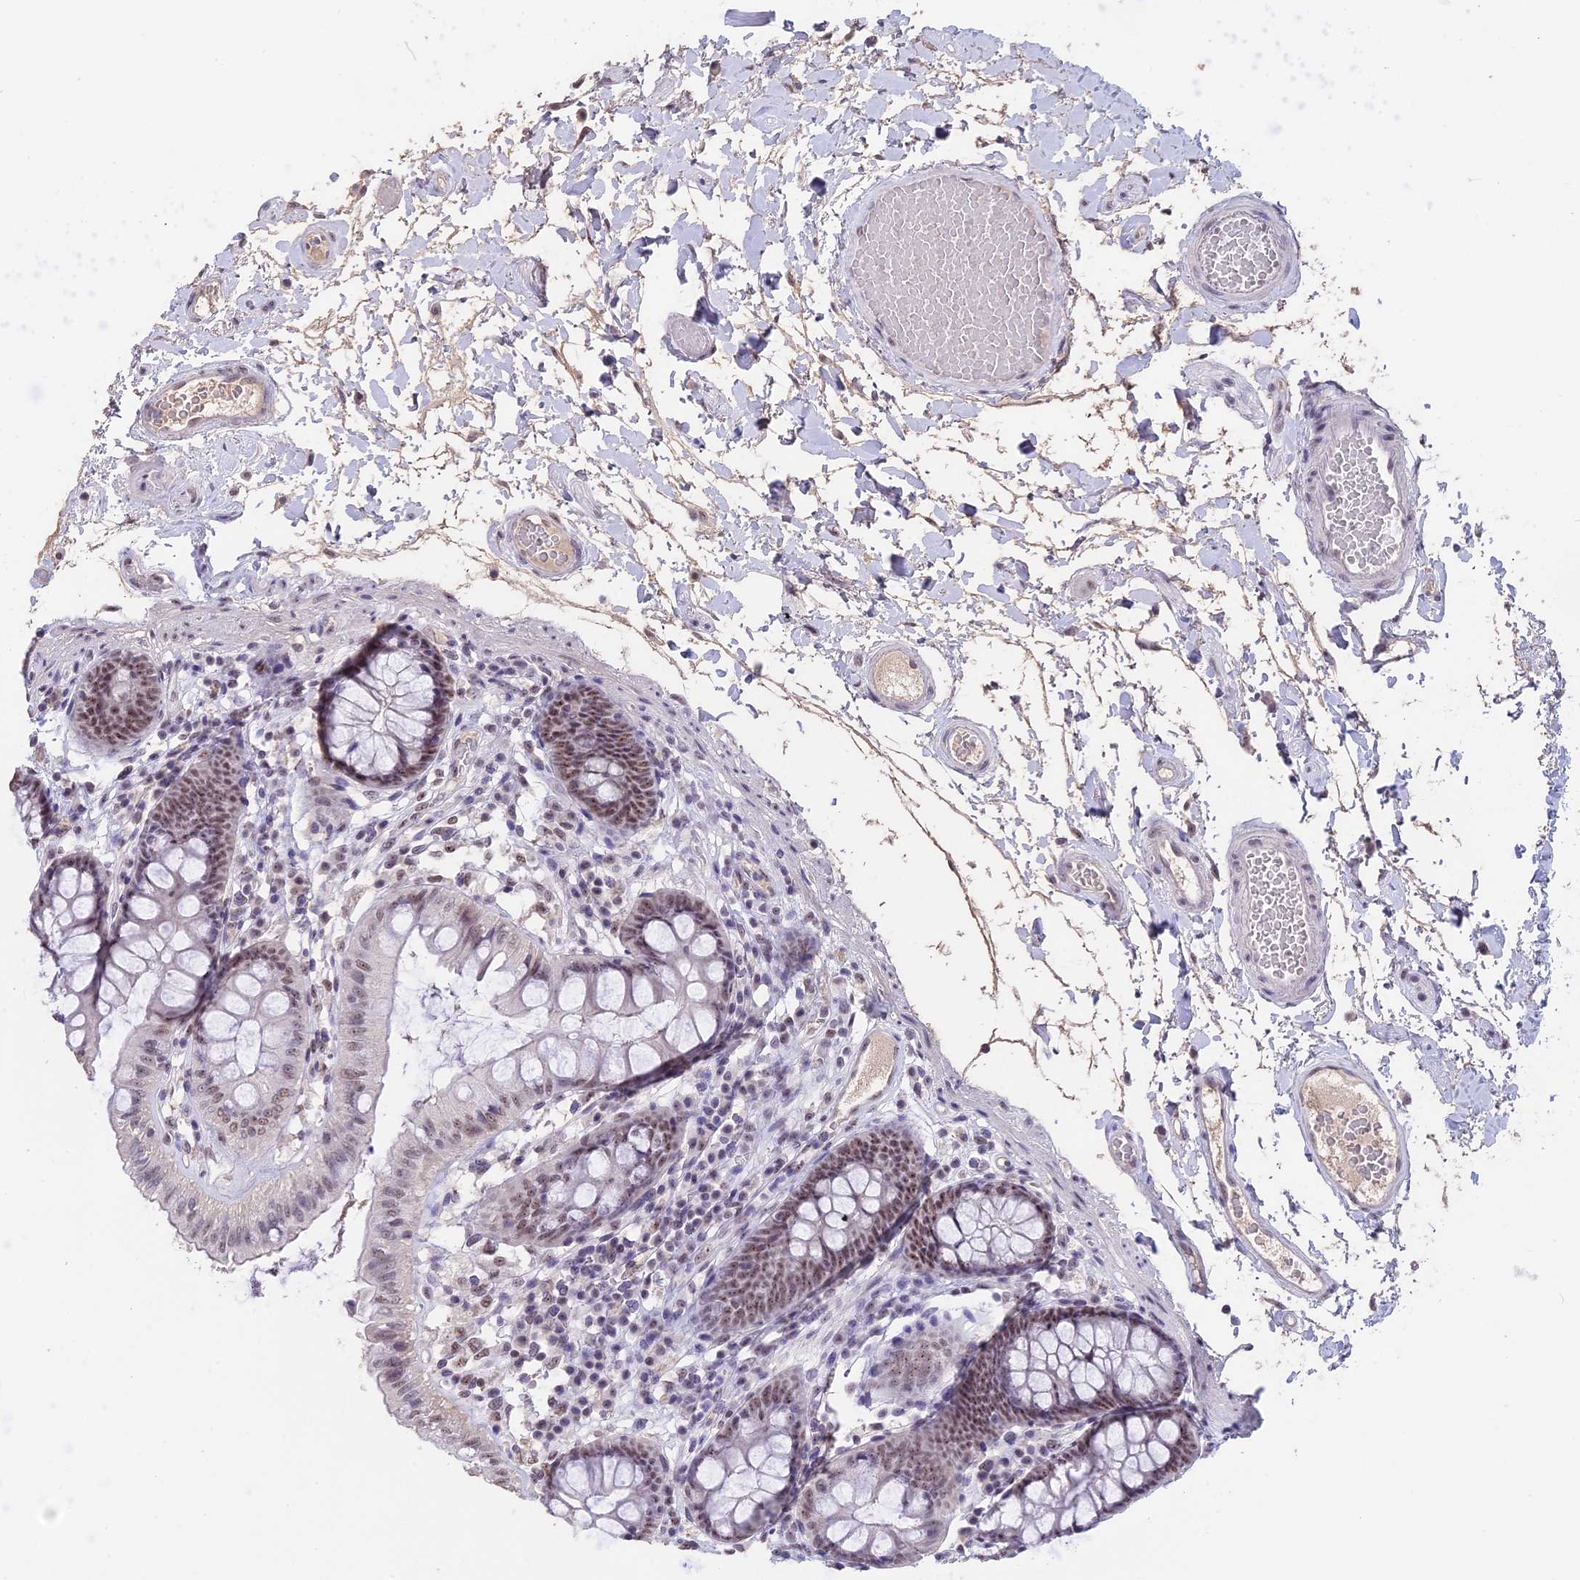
{"staining": {"intensity": "weak", "quantity": "<25%", "location": "nuclear"}, "tissue": "colon", "cell_type": "Endothelial cells", "image_type": "normal", "snomed": [{"axis": "morphology", "description": "Normal tissue, NOS"}, {"axis": "topography", "description": "Colon"}], "caption": "Endothelial cells show no significant positivity in unremarkable colon. The staining is performed using DAB (3,3'-diaminobenzidine) brown chromogen with nuclei counter-stained in using hematoxylin.", "gene": "SETD2", "patient": {"sex": "male", "age": 84}}